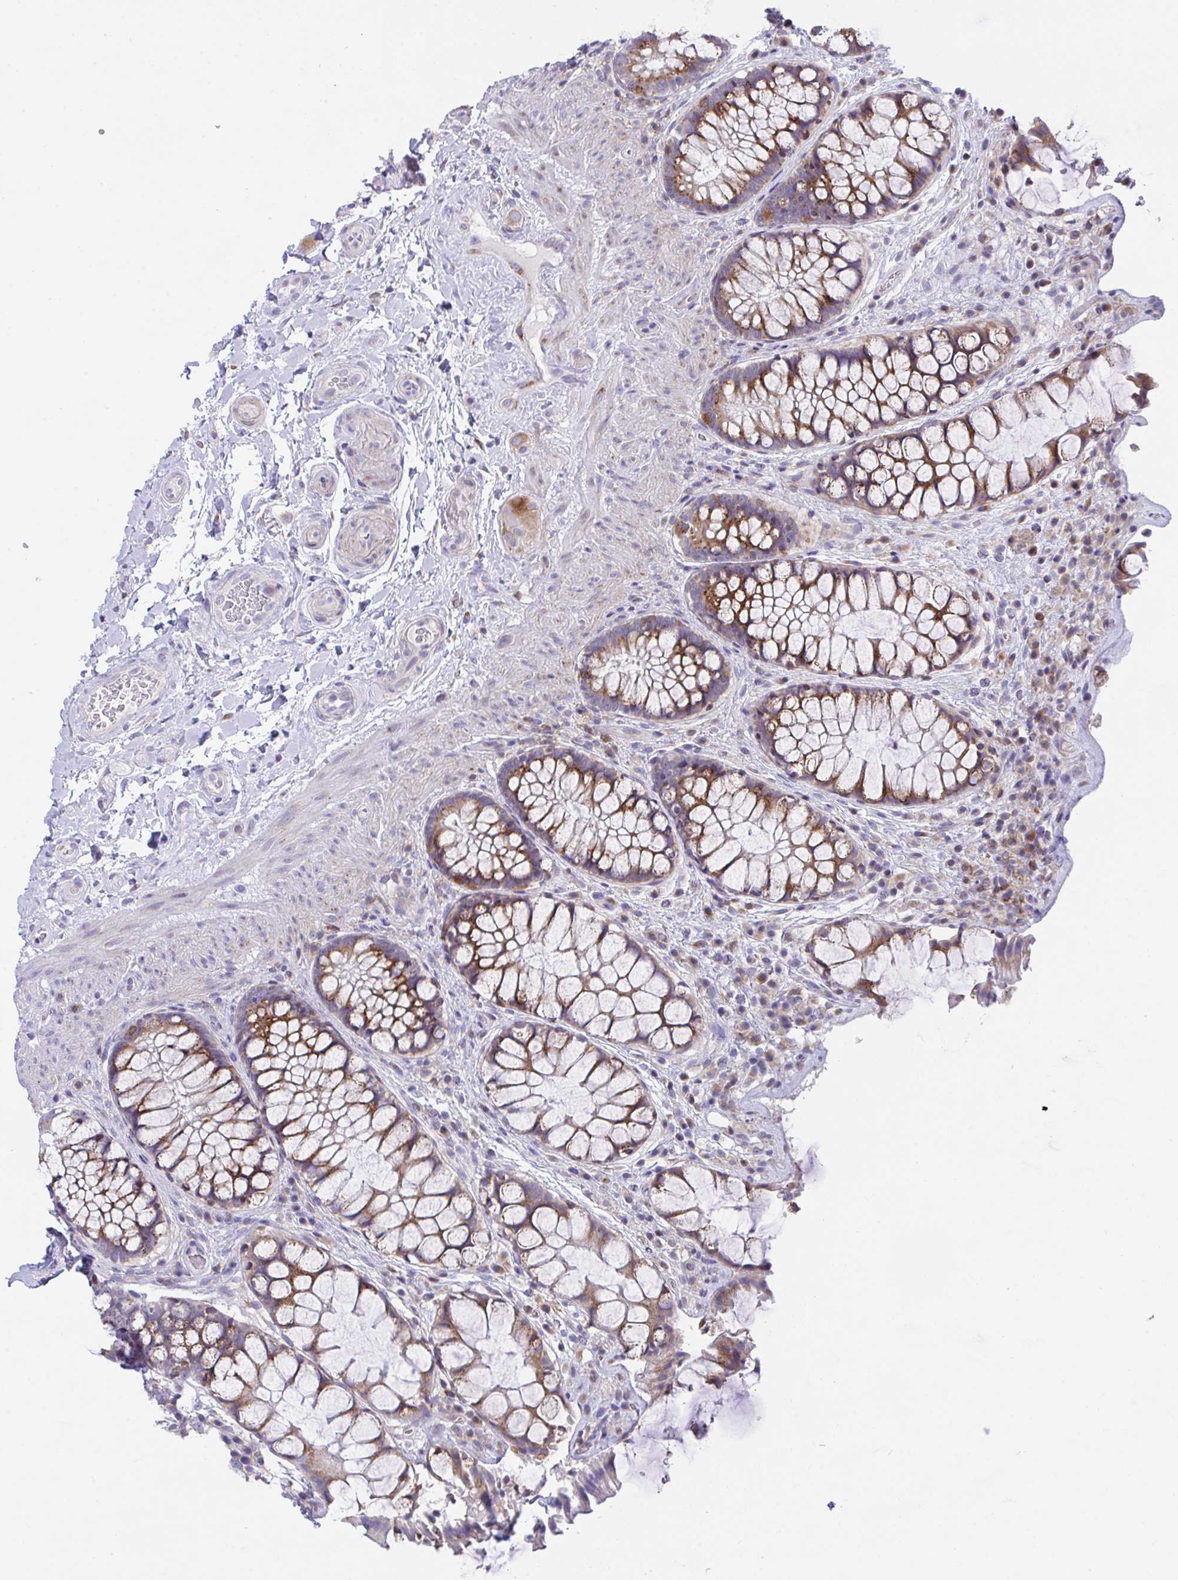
{"staining": {"intensity": "strong", "quantity": ">75%", "location": "cytoplasmic/membranous"}, "tissue": "rectum", "cell_type": "Glandular cells", "image_type": "normal", "snomed": [{"axis": "morphology", "description": "Normal tissue, NOS"}, {"axis": "topography", "description": "Rectum"}], "caption": "Protein expression analysis of unremarkable rectum displays strong cytoplasmic/membranous staining in about >75% of glandular cells.", "gene": "MIA3", "patient": {"sex": "female", "age": 58}}